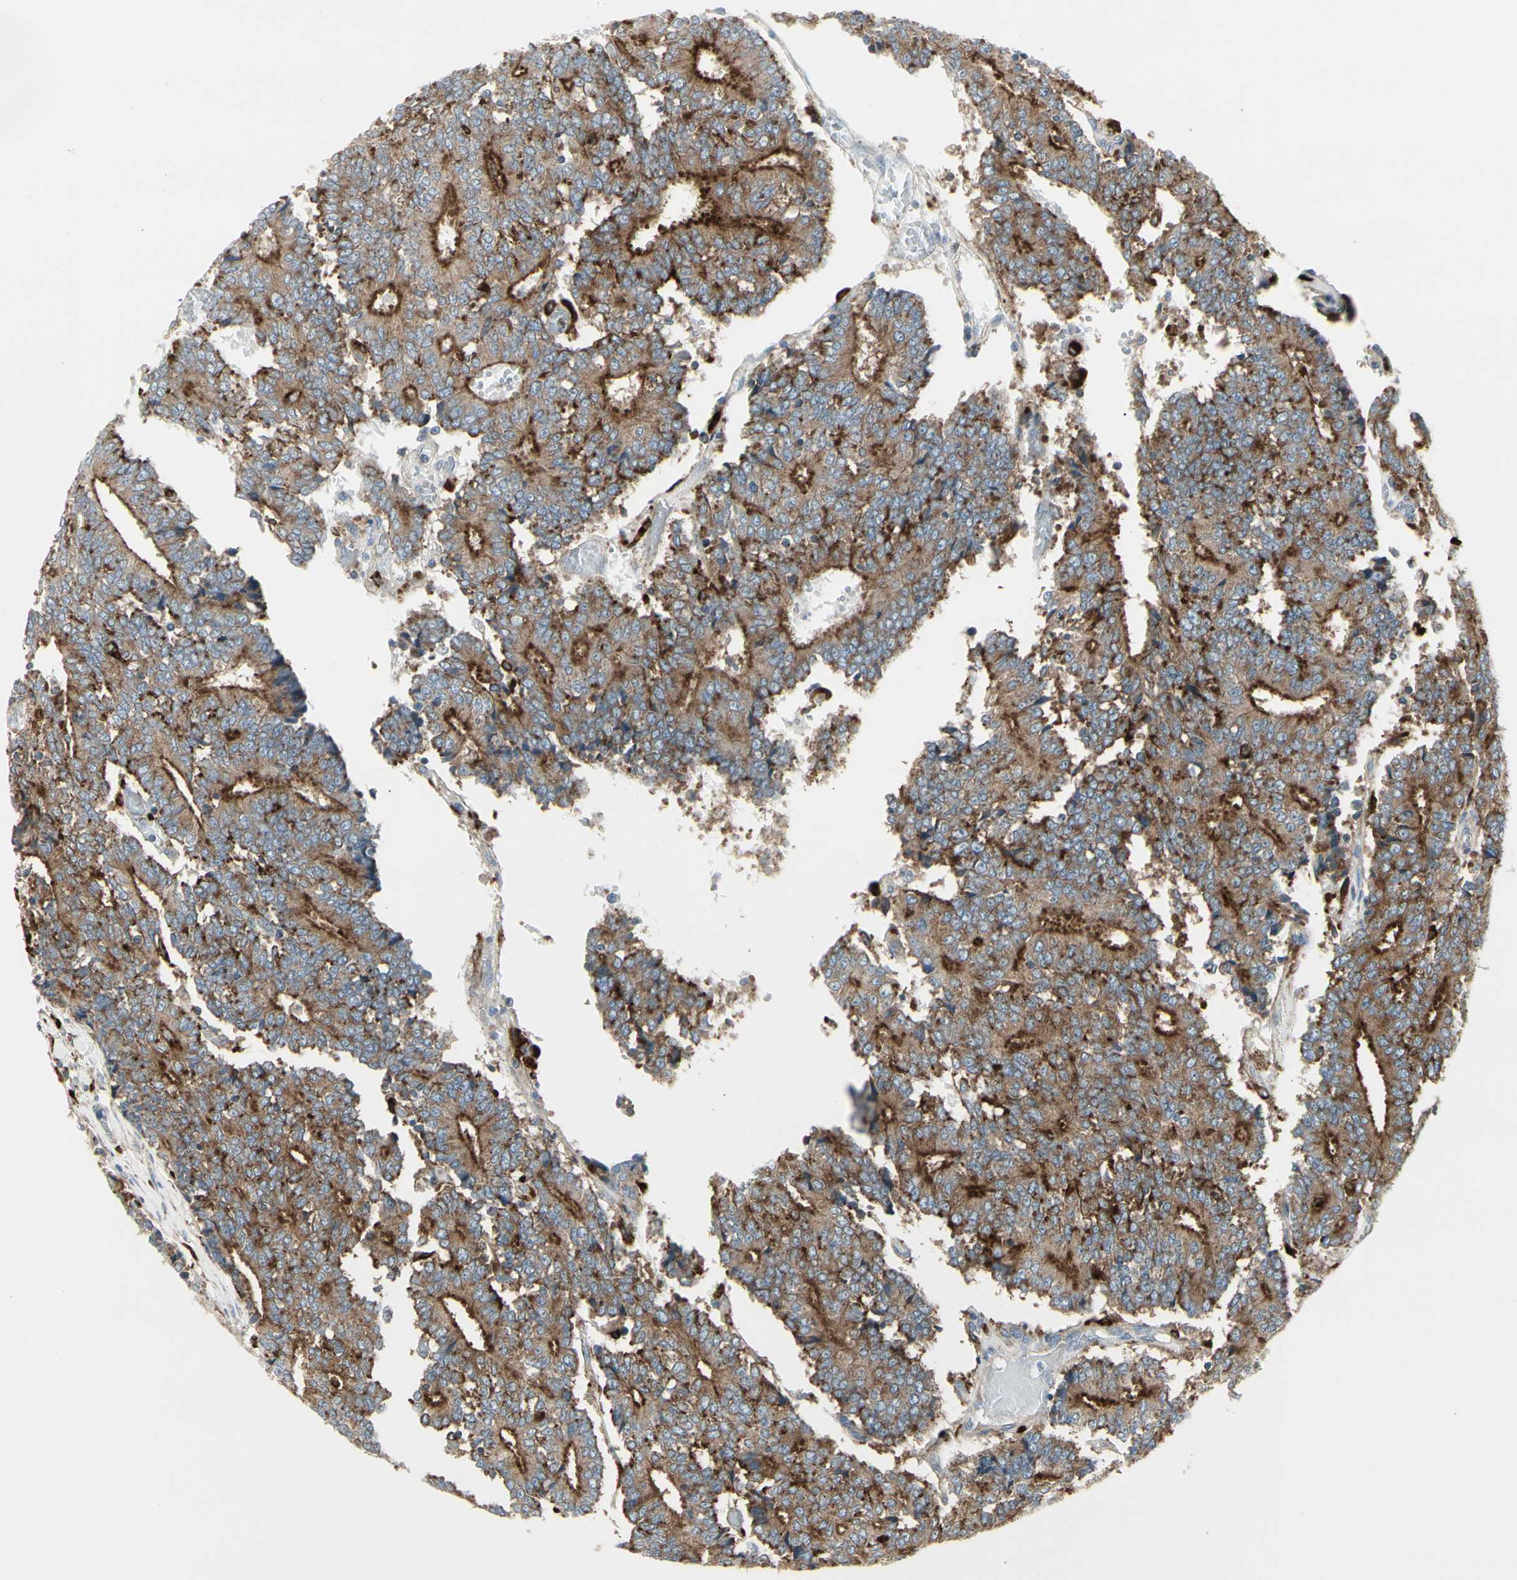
{"staining": {"intensity": "strong", "quantity": ">75%", "location": "cytoplasmic/membranous"}, "tissue": "prostate cancer", "cell_type": "Tumor cells", "image_type": "cancer", "snomed": [{"axis": "morphology", "description": "Adenocarcinoma, High grade"}, {"axis": "topography", "description": "Prostate"}], "caption": "Protein analysis of prostate cancer tissue demonstrates strong cytoplasmic/membranous expression in approximately >75% of tumor cells.", "gene": "ATP6V1B2", "patient": {"sex": "male", "age": 55}}